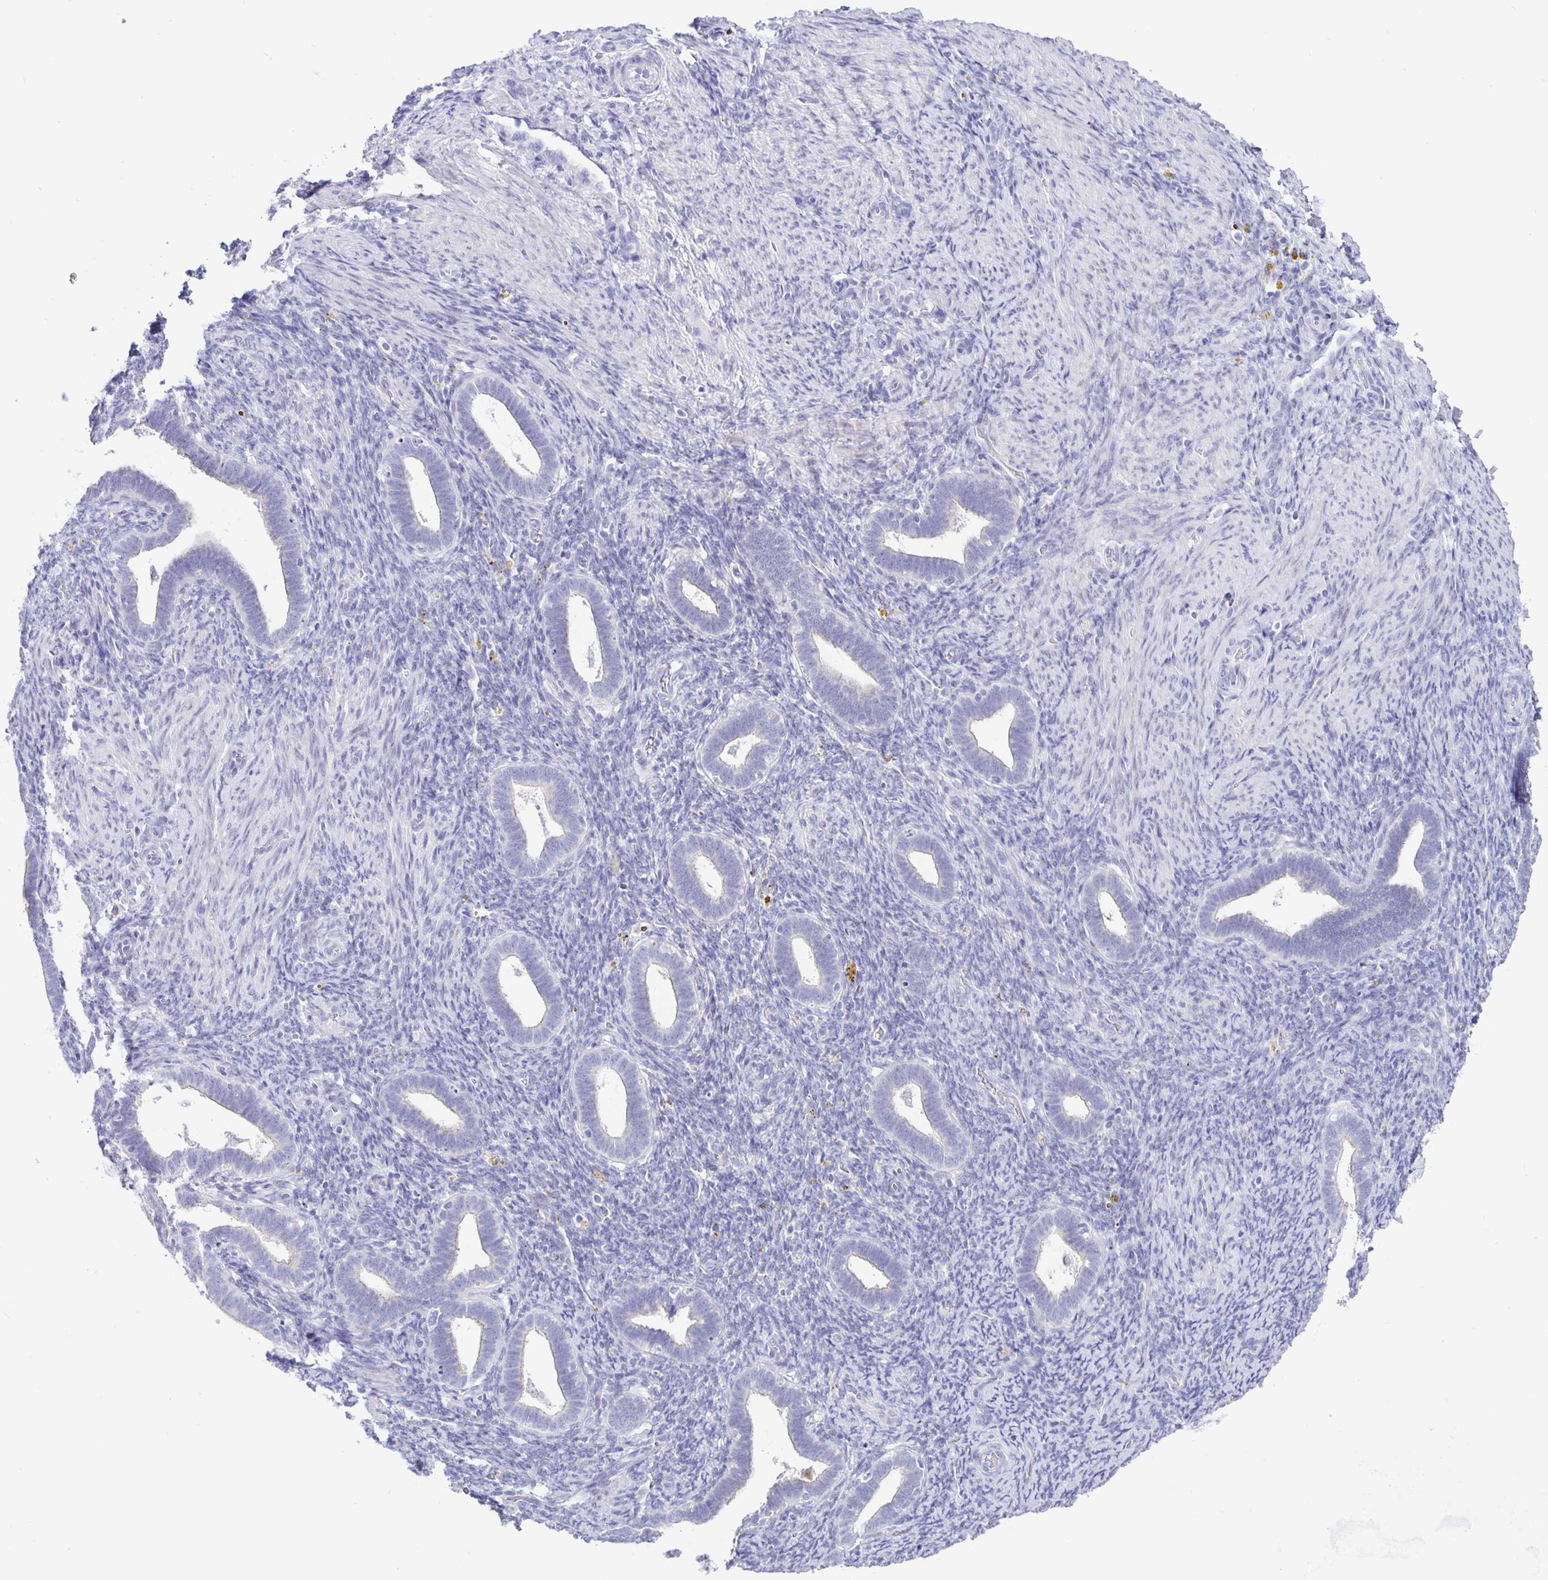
{"staining": {"intensity": "negative", "quantity": "none", "location": "none"}, "tissue": "endometrium", "cell_type": "Cells in endometrial stroma", "image_type": "normal", "snomed": [{"axis": "morphology", "description": "Normal tissue, NOS"}, {"axis": "topography", "description": "Endometrium"}], "caption": "High magnification brightfield microscopy of normal endometrium stained with DAB (brown) and counterstained with hematoxylin (blue): cells in endometrial stroma show no significant staining. (DAB immunohistochemistry (IHC) with hematoxylin counter stain).", "gene": "ERMN", "patient": {"sex": "female", "age": 34}}